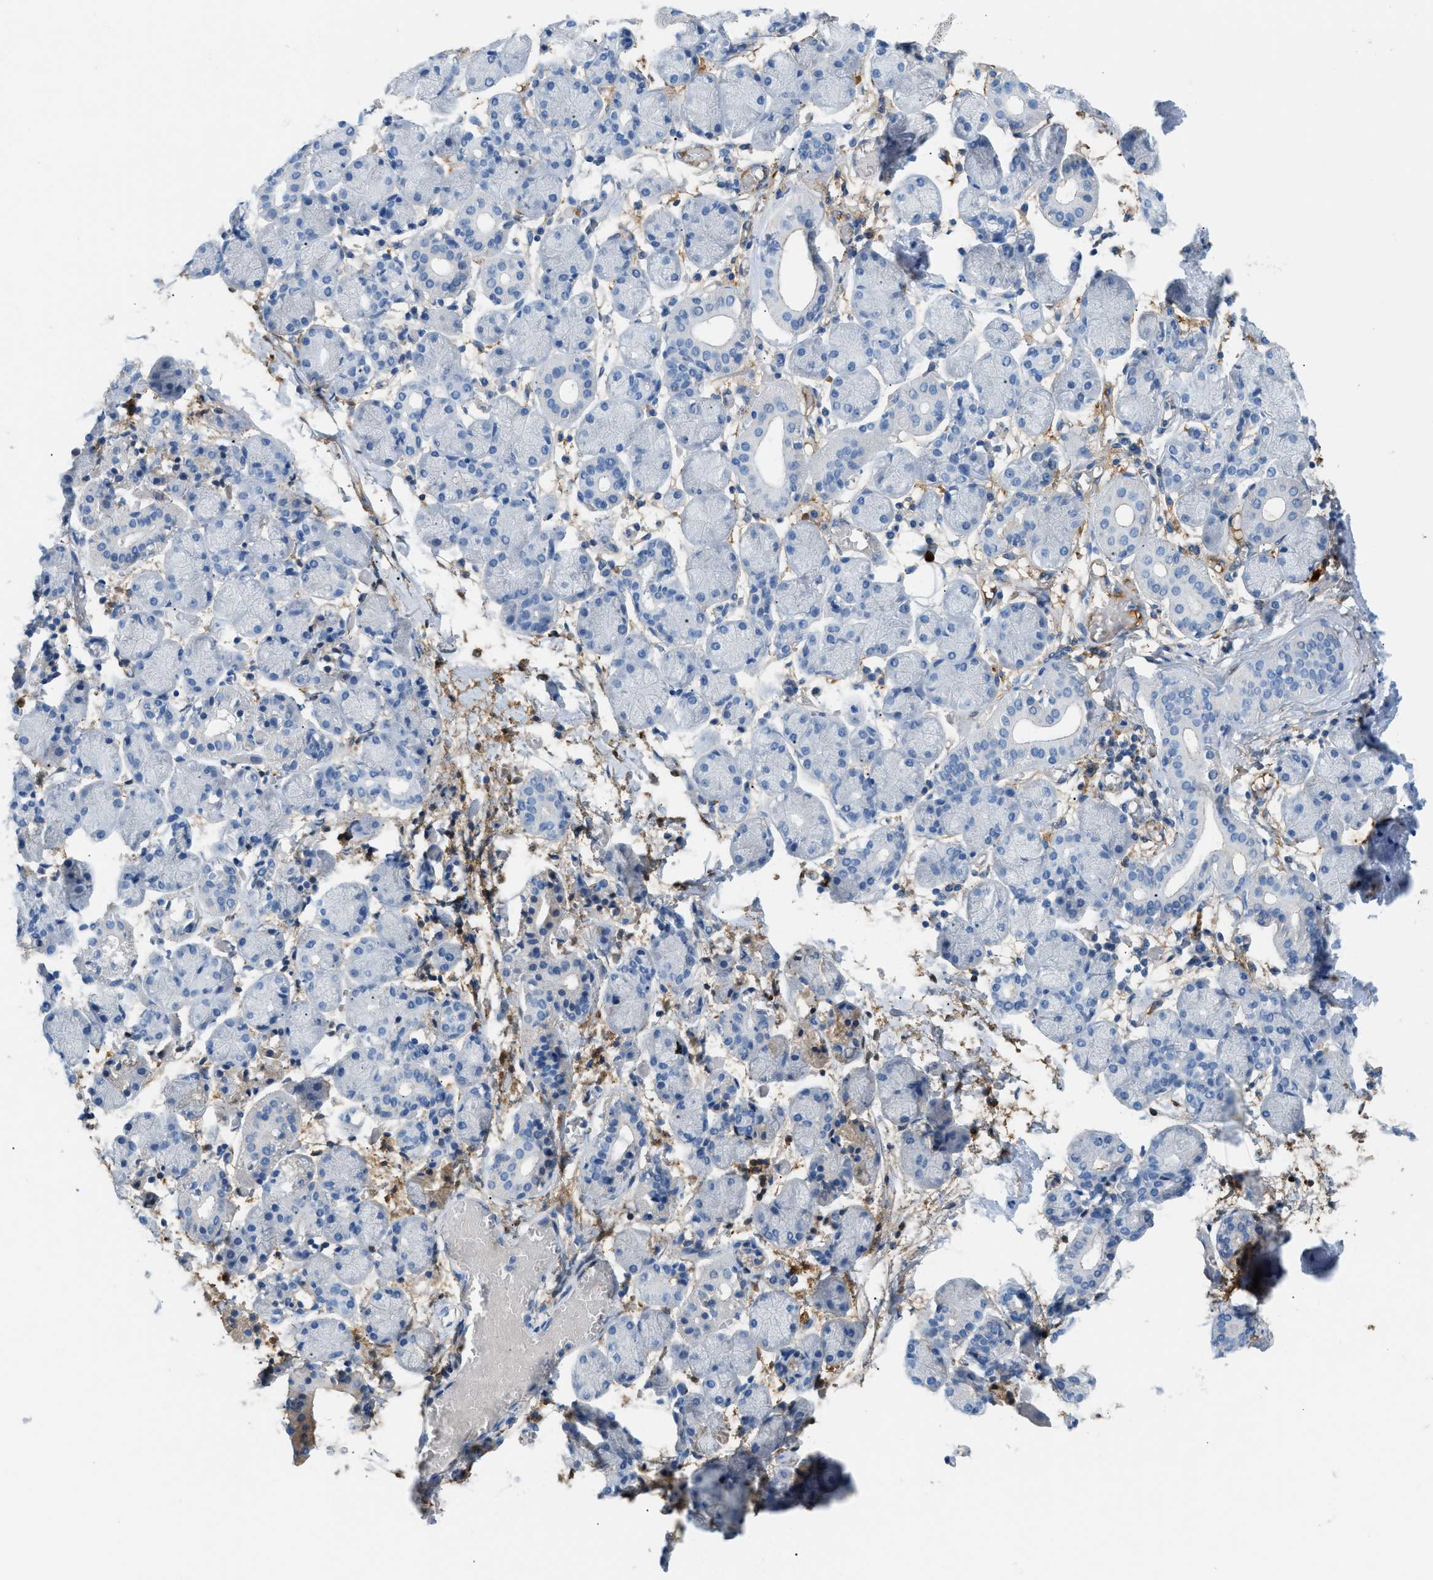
{"staining": {"intensity": "negative", "quantity": "none", "location": "none"}, "tissue": "salivary gland", "cell_type": "Glandular cells", "image_type": "normal", "snomed": [{"axis": "morphology", "description": "Normal tissue, NOS"}, {"axis": "topography", "description": "Salivary gland"}], "caption": "Immunohistochemistry (IHC) of unremarkable salivary gland reveals no staining in glandular cells. The staining was performed using DAB (3,3'-diaminobenzidine) to visualize the protein expression in brown, while the nuclei were stained in blue with hematoxylin (Magnification: 20x).", "gene": "CFI", "patient": {"sex": "female", "age": 24}}